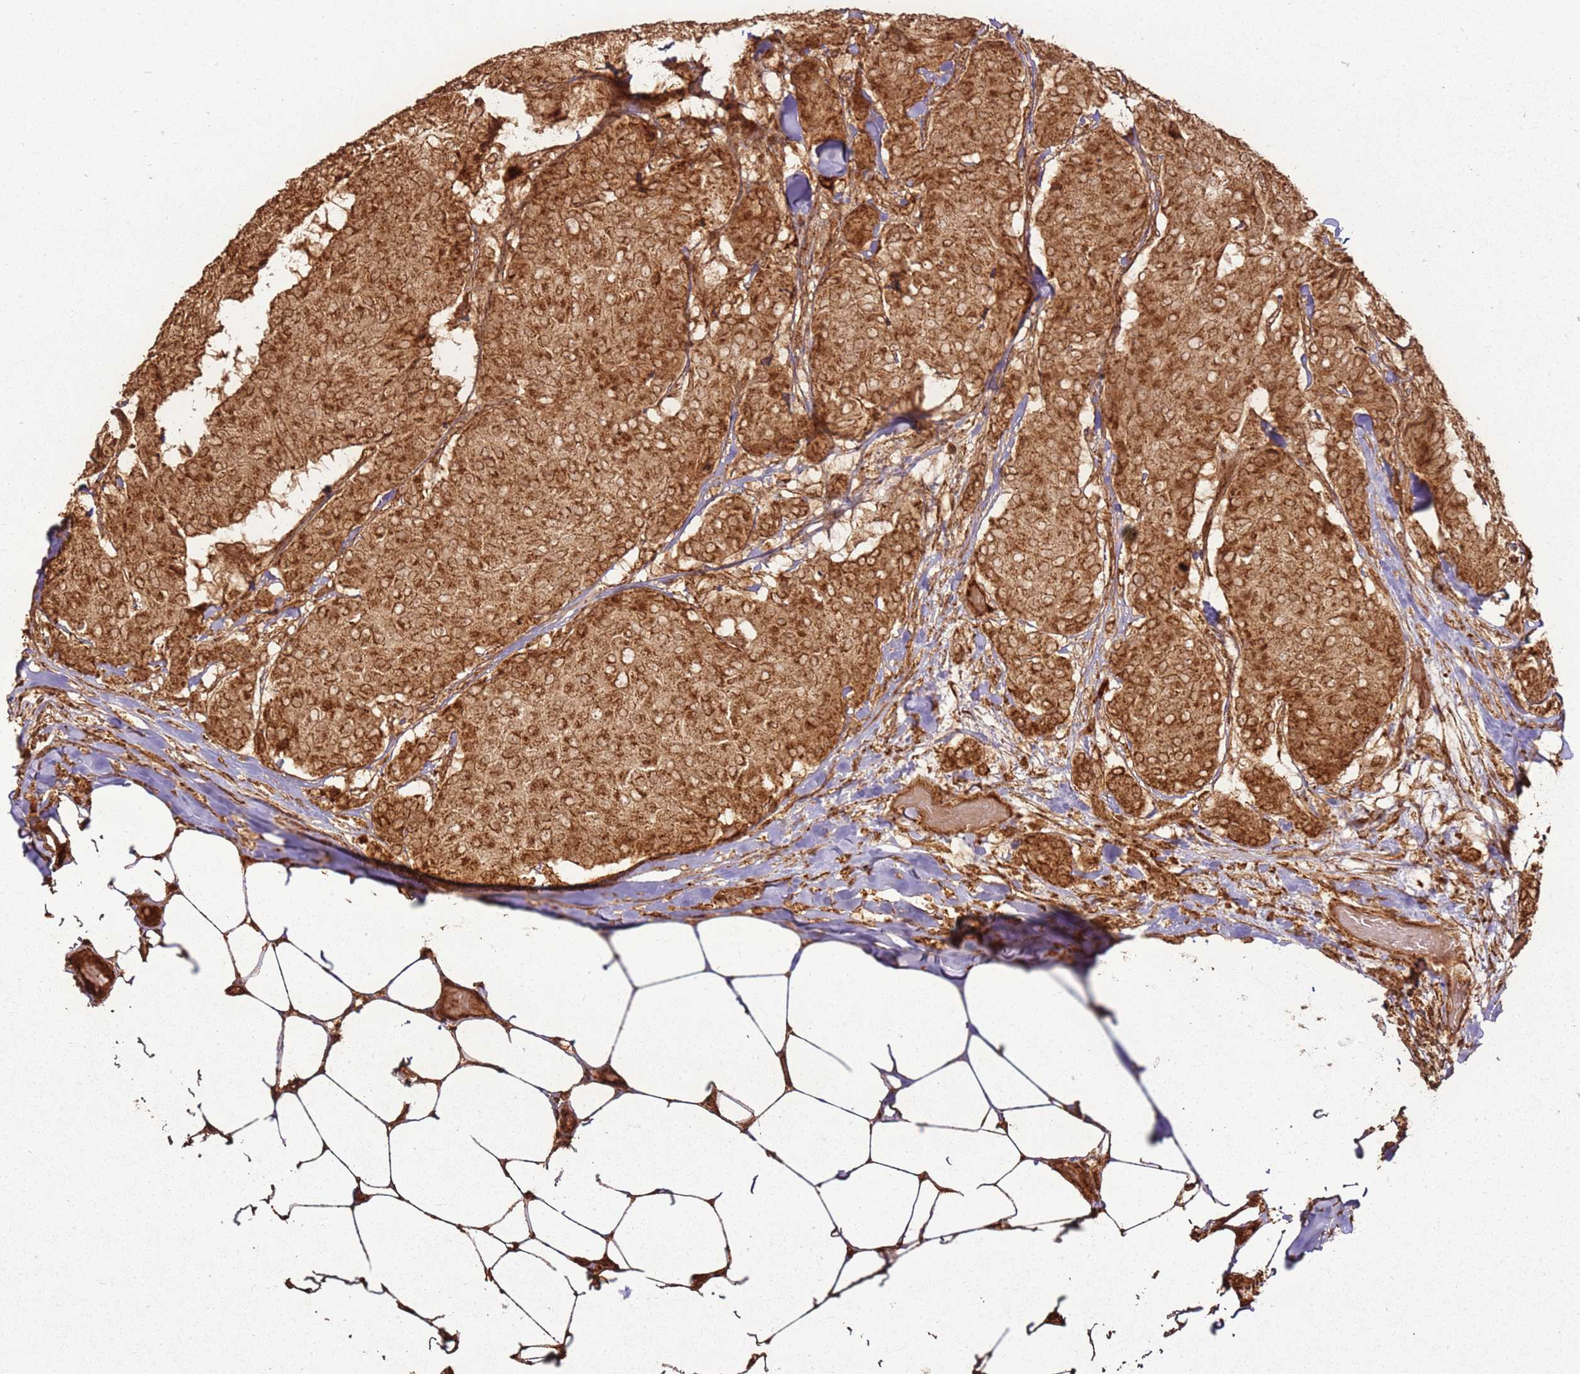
{"staining": {"intensity": "strong", "quantity": ">75%", "location": "cytoplasmic/membranous"}, "tissue": "breast cancer", "cell_type": "Tumor cells", "image_type": "cancer", "snomed": [{"axis": "morphology", "description": "Duct carcinoma"}, {"axis": "topography", "description": "Breast"}], "caption": "Immunohistochemical staining of human breast cancer (invasive ductal carcinoma) reveals high levels of strong cytoplasmic/membranous protein expression in approximately >75% of tumor cells.", "gene": "MRPS6", "patient": {"sex": "female", "age": 75}}